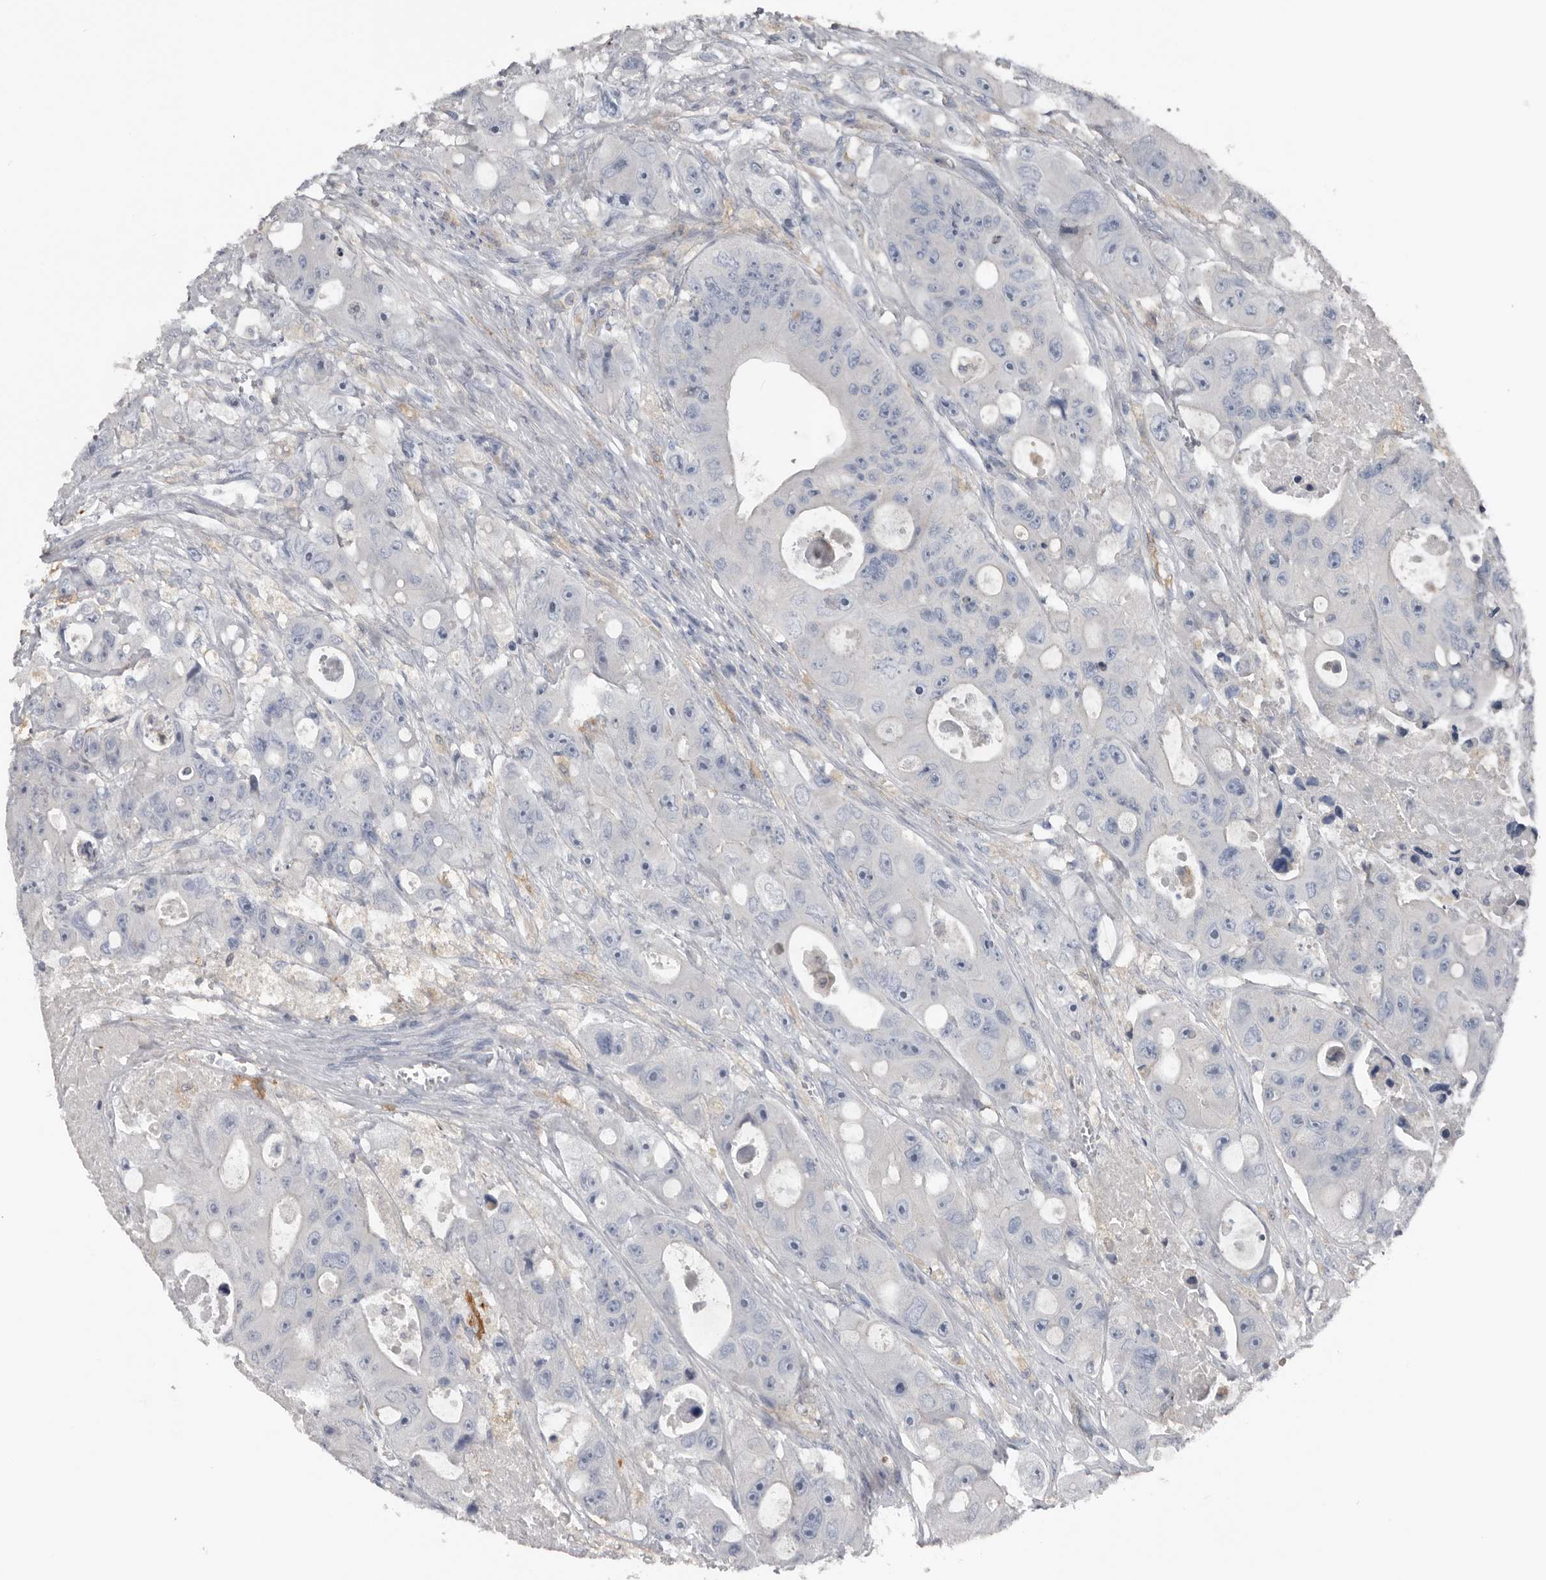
{"staining": {"intensity": "negative", "quantity": "none", "location": "none"}, "tissue": "colorectal cancer", "cell_type": "Tumor cells", "image_type": "cancer", "snomed": [{"axis": "morphology", "description": "Adenocarcinoma, NOS"}, {"axis": "topography", "description": "Colon"}], "caption": "An immunohistochemistry histopathology image of colorectal adenocarcinoma is shown. There is no staining in tumor cells of colorectal adenocarcinoma.", "gene": "FABP7", "patient": {"sex": "female", "age": 46}}